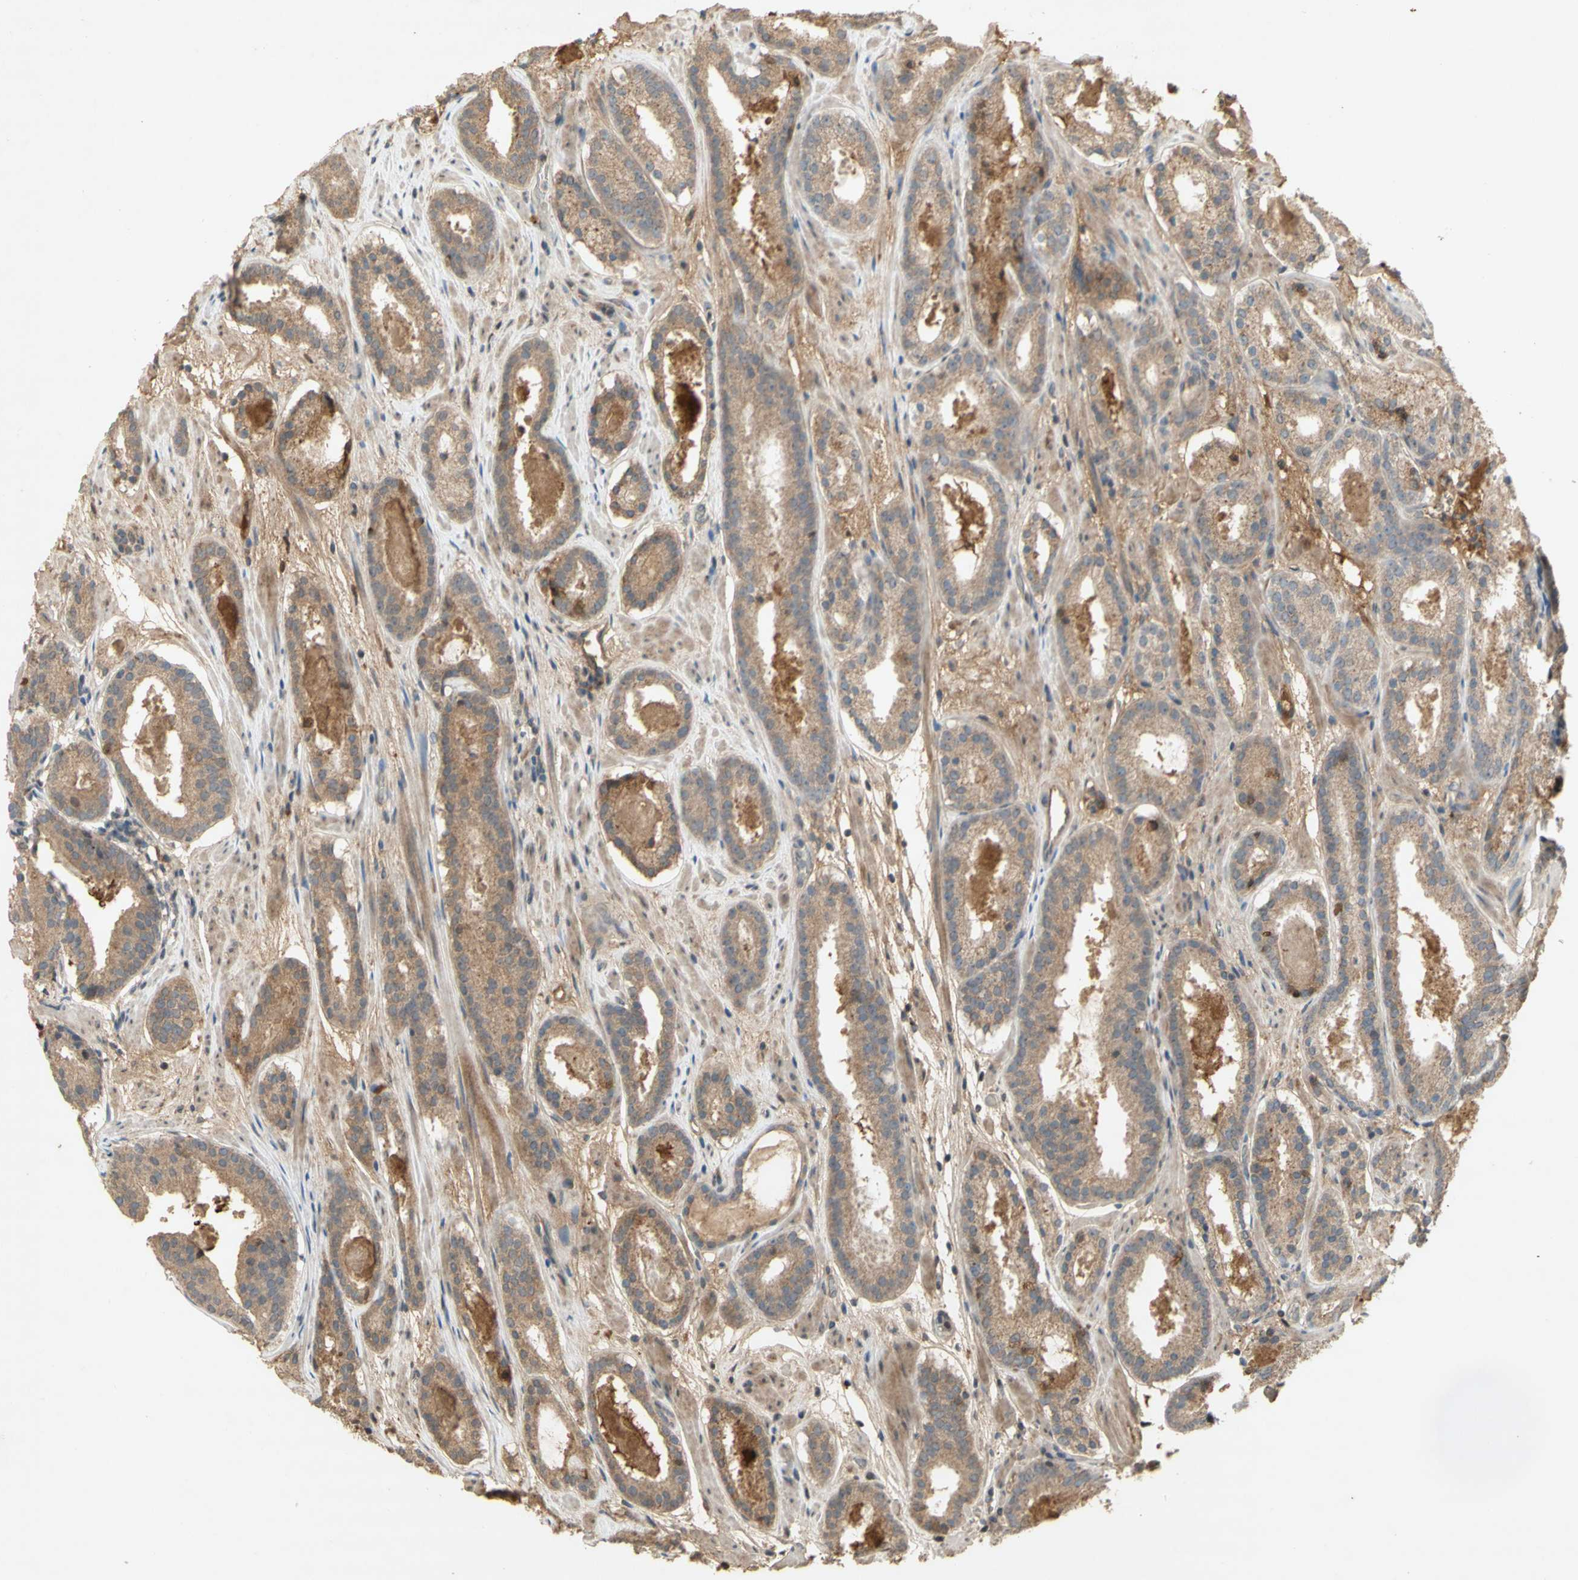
{"staining": {"intensity": "weak", "quantity": "25%-75%", "location": "cytoplasmic/membranous"}, "tissue": "prostate cancer", "cell_type": "Tumor cells", "image_type": "cancer", "snomed": [{"axis": "morphology", "description": "Adenocarcinoma, Low grade"}, {"axis": "topography", "description": "Prostate"}], "caption": "The image demonstrates a brown stain indicating the presence of a protein in the cytoplasmic/membranous of tumor cells in prostate cancer (adenocarcinoma (low-grade)).", "gene": "NRG4", "patient": {"sex": "male", "age": 69}}